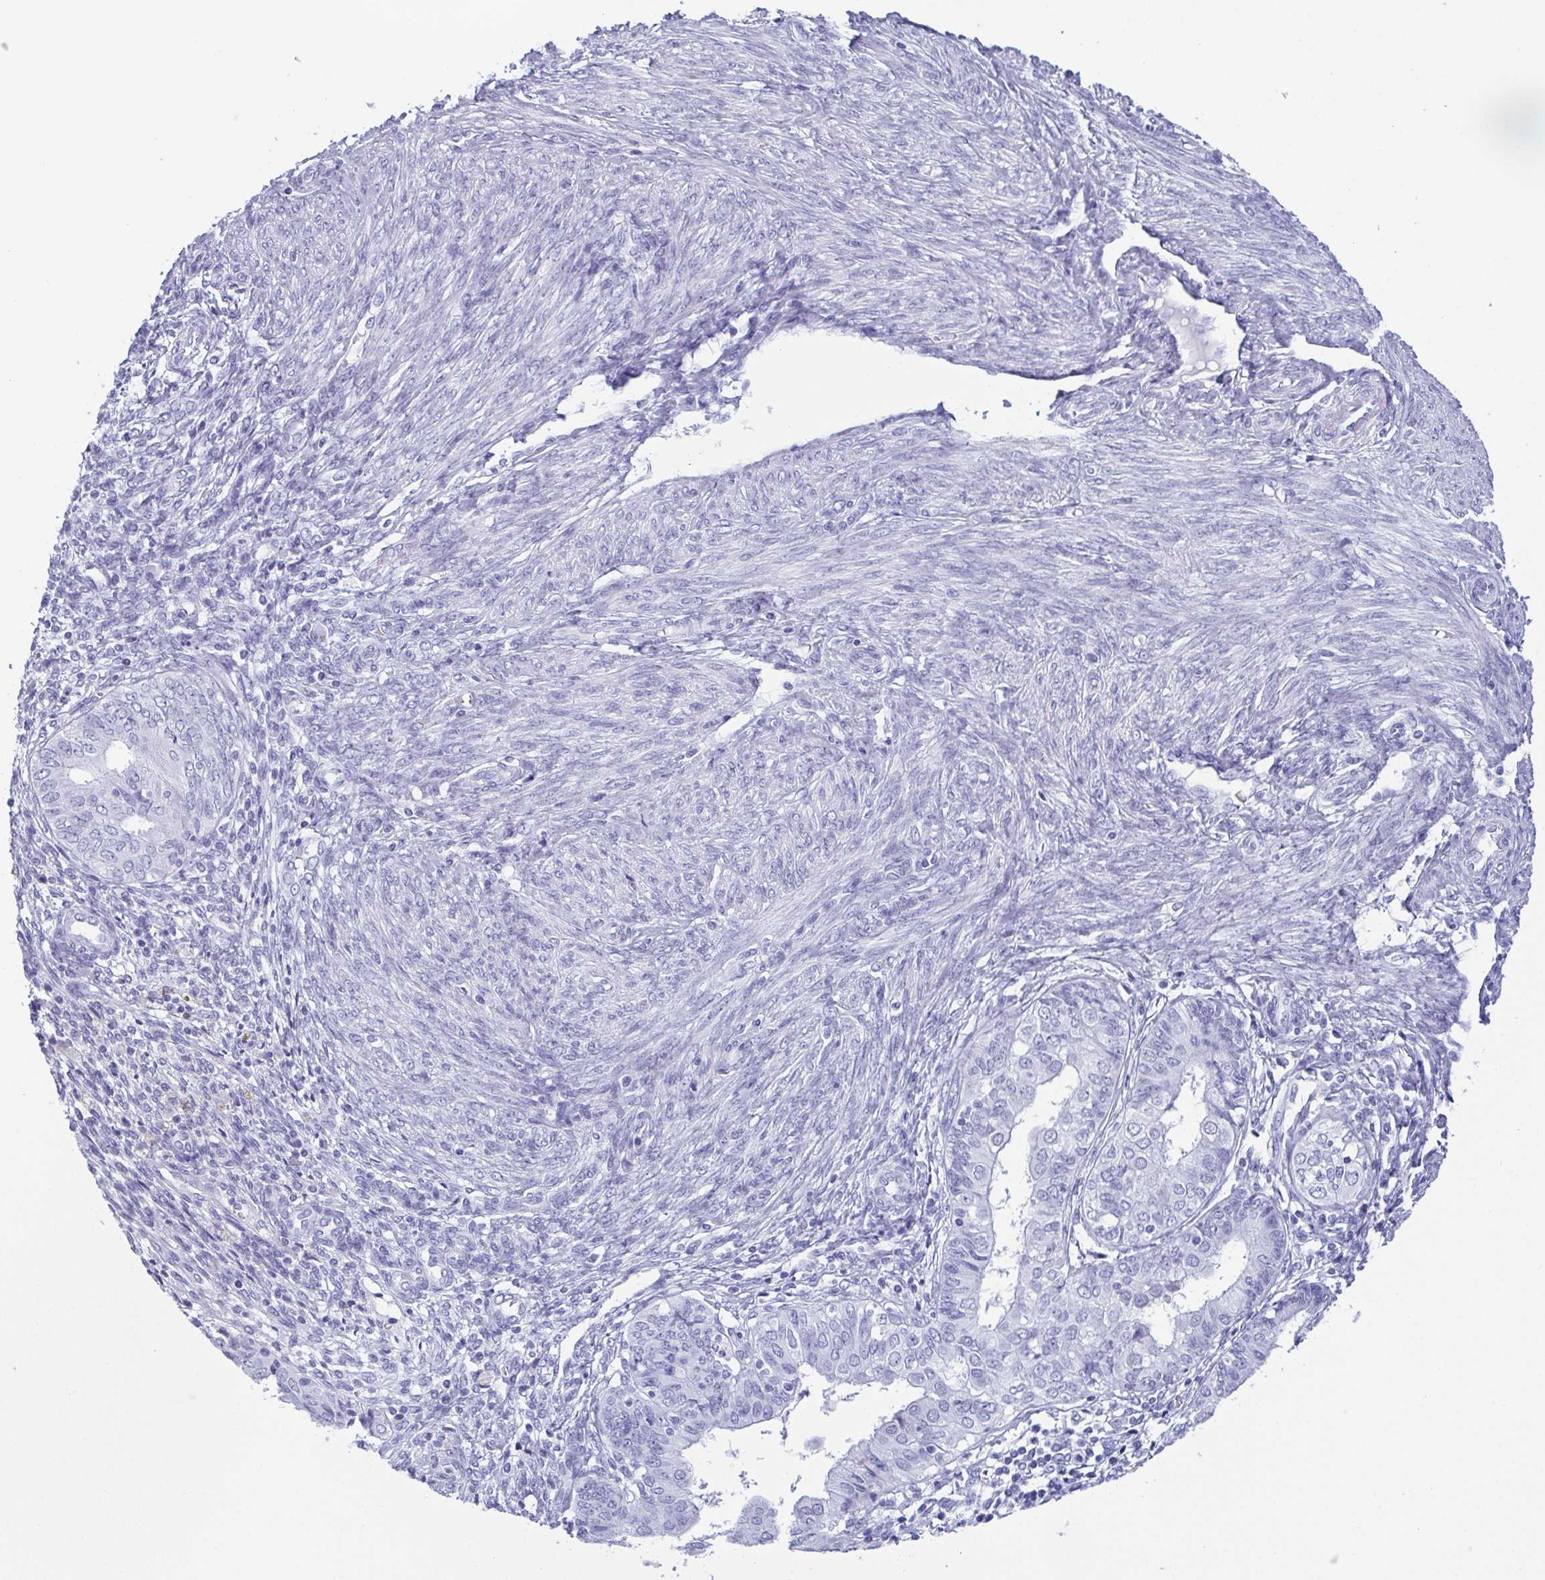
{"staining": {"intensity": "negative", "quantity": "none", "location": "none"}, "tissue": "endometrial cancer", "cell_type": "Tumor cells", "image_type": "cancer", "snomed": [{"axis": "morphology", "description": "Adenocarcinoma, NOS"}, {"axis": "topography", "description": "Endometrium"}], "caption": "The image reveals no significant positivity in tumor cells of endometrial cancer (adenocarcinoma).", "gene": "CDA", "patient": {"sex": "female", "age": 68}}